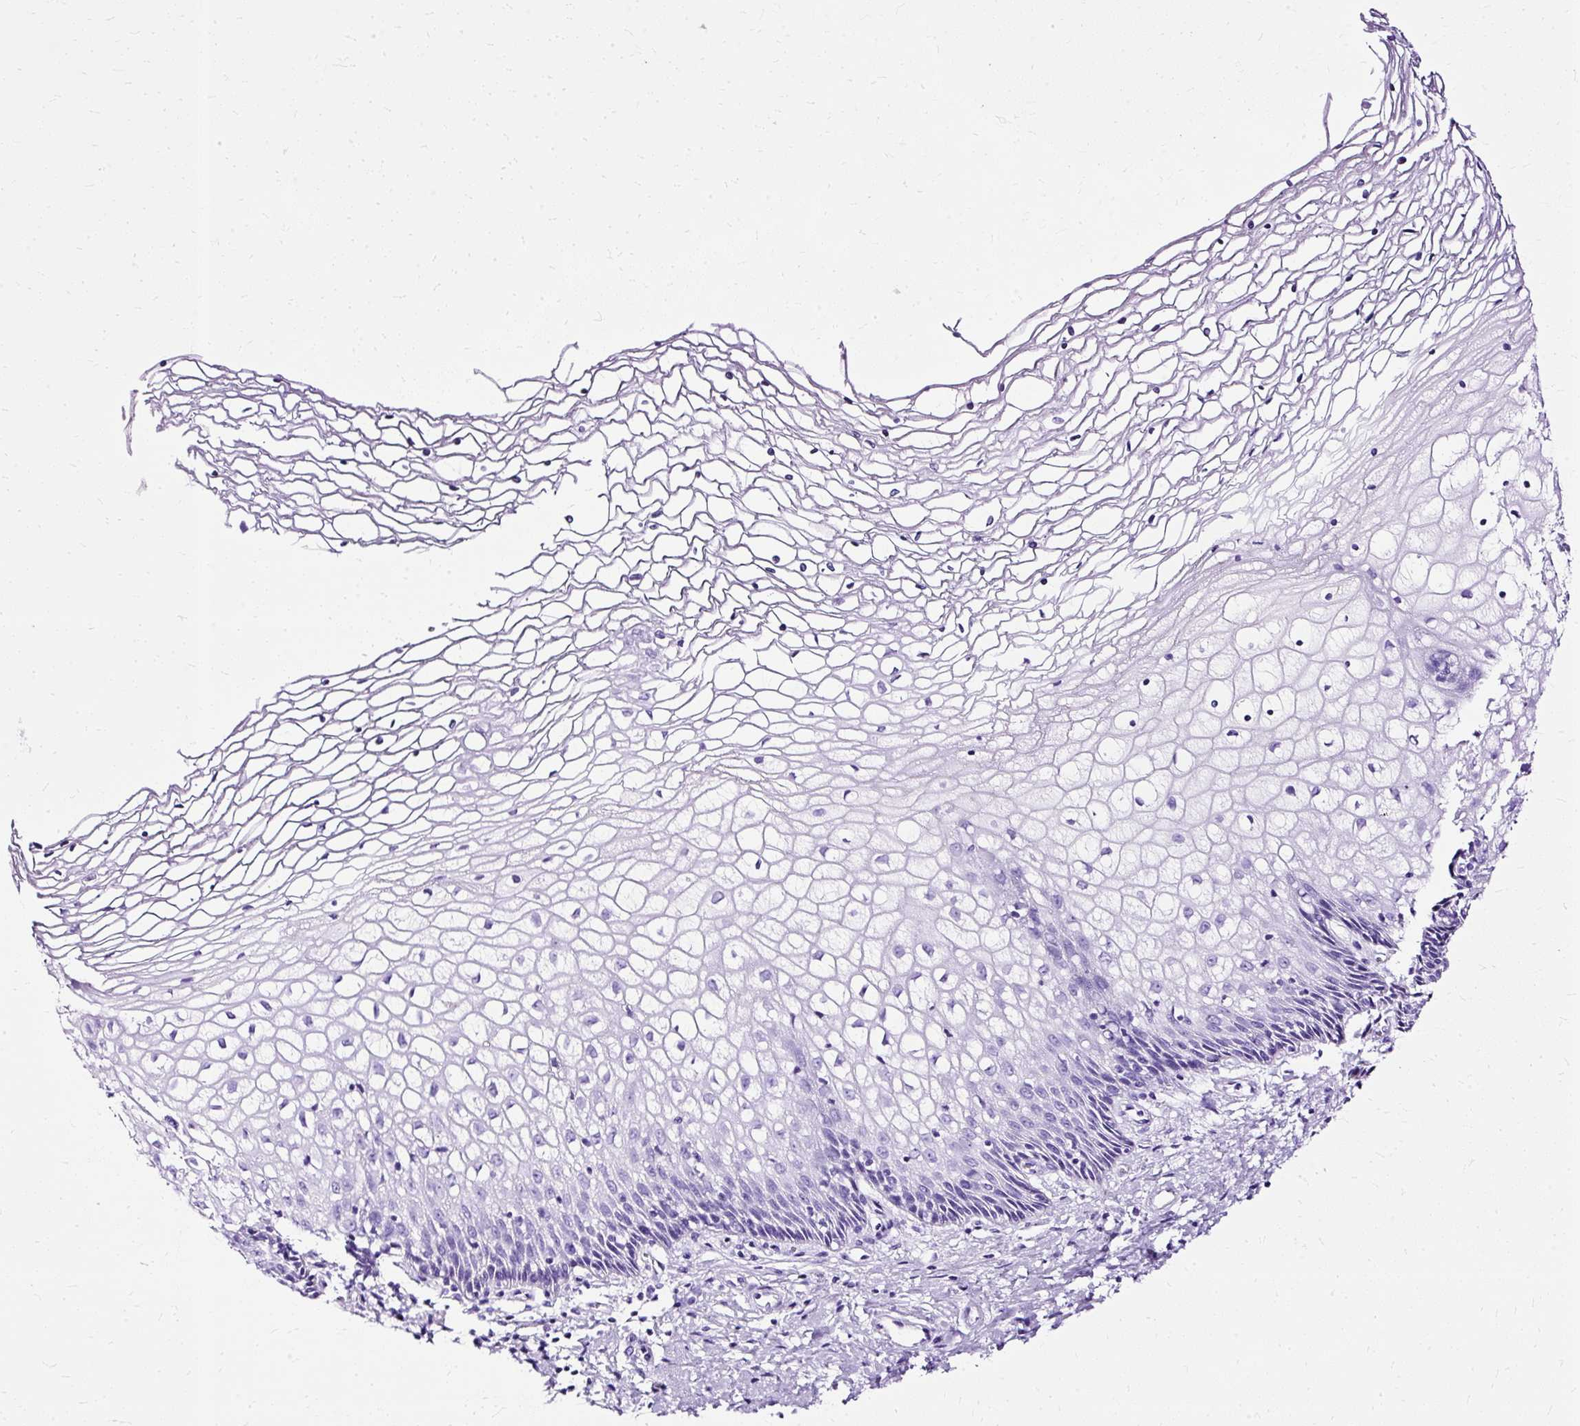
{"staining": {"intensity": "negative", "quantity": "none", "location": "none"}, "tissue": "cervix", "cell_type": "Glandular cells", "image_type": "normal", "snomed": [{"axis": "morphology", "description": "Normal tissue, NOS"}, {"axis": "topography", "description": "Cervix"}], "caption": "The immunohistochemistry image has no significant expression in glandular cells of cervix. (DAB (3,3'-diaminobenzidine) immunohistochemistry (IHC) visualized using brightfield microscopy, high magnification).", "gene": "SLC8A2", "patient": {"sex": "female", "age": 36}}